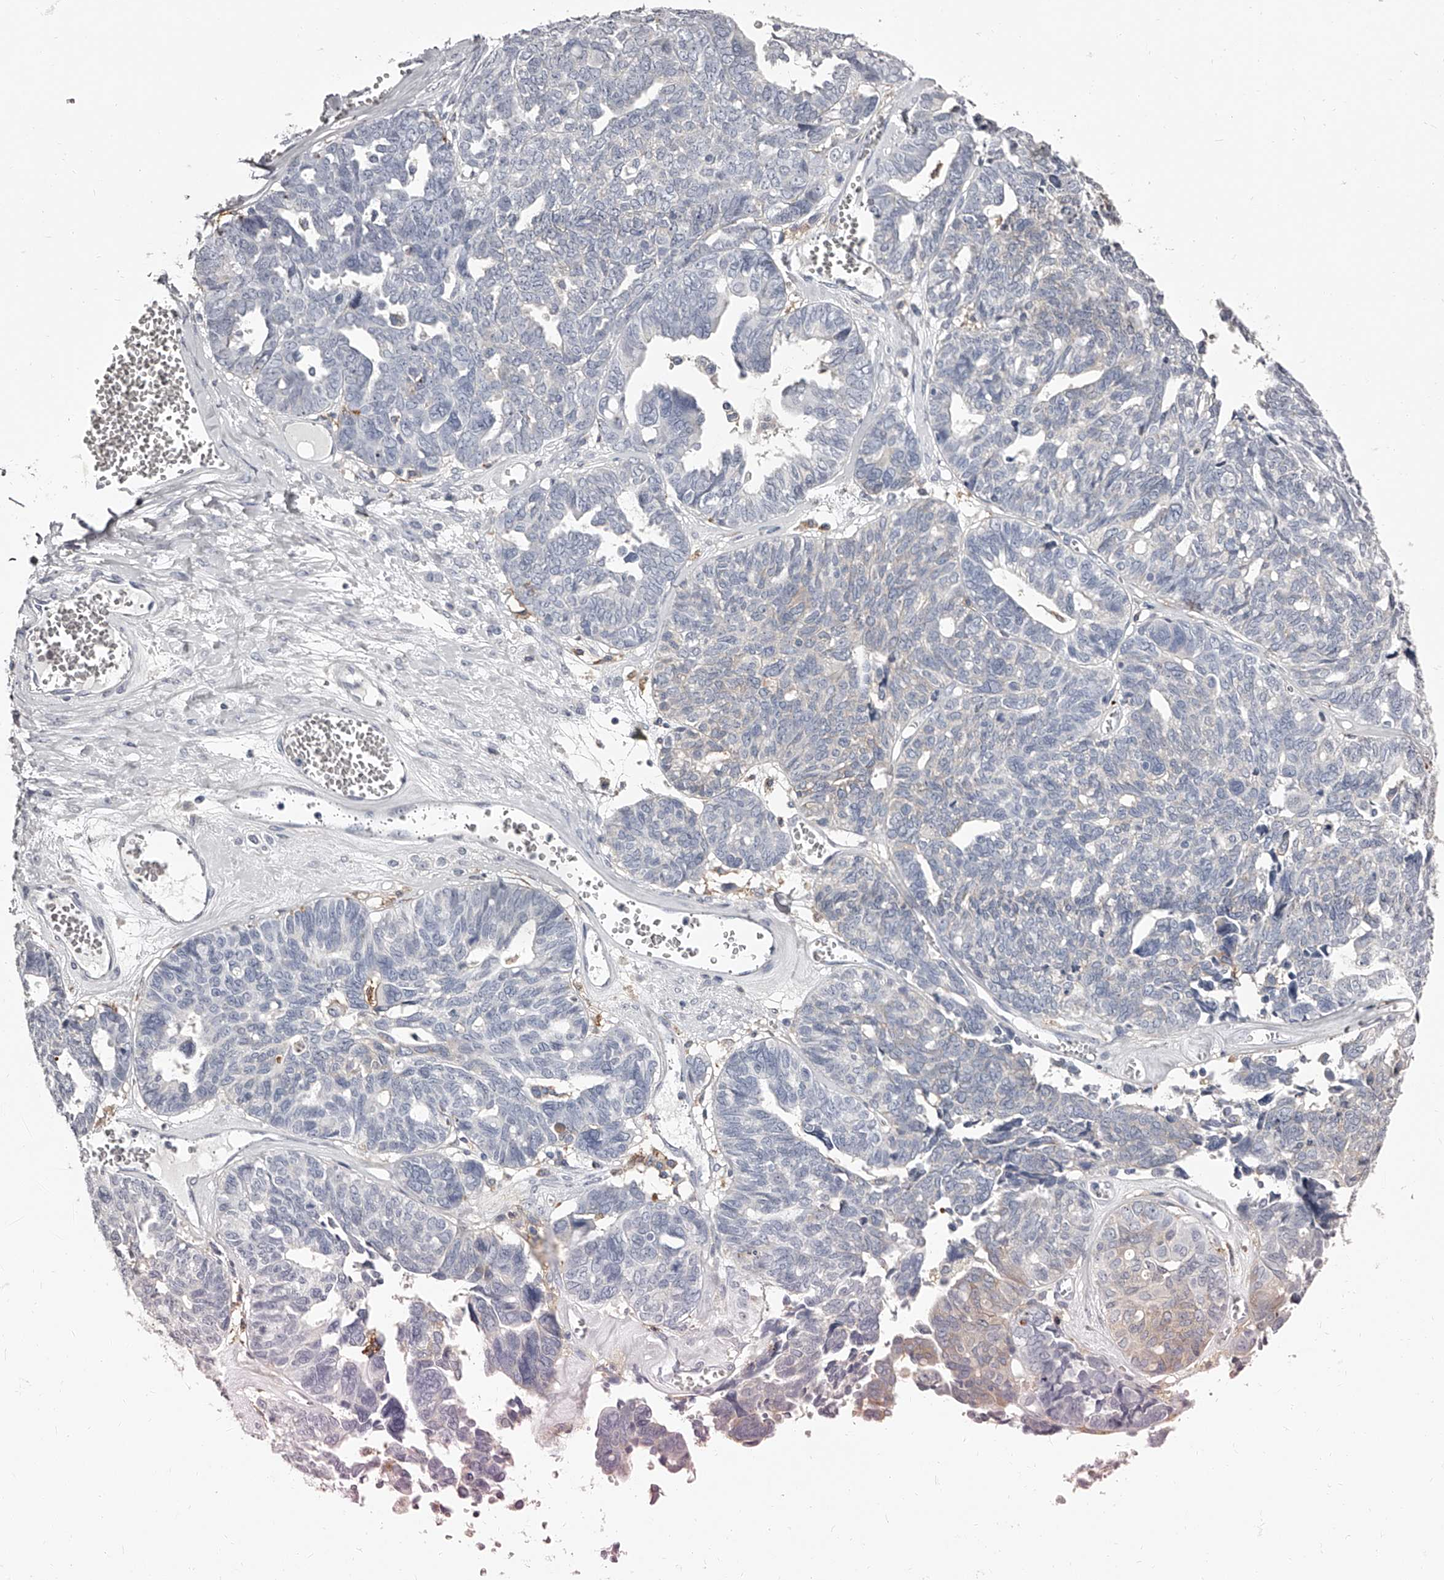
{"staining": {"intensity": "negative", "quantity": "none", "location": "none"}, "tissue": "ovarian cancer", "cell_type": "Tumor cells", "image_type": "cancer", "snomed": [{"axis": "morphology", "description": "Cystadenocarcinoma, serous, NOS"}, {"axis": "topography", "description": "Ovary"}], "caption": "Protein analysis of ovarian serous cystadenocarcinoma demonstrates no significant expression in tumor cells. (Stains: DAB immunohistochemistry (IHC) with hematoxylin counter stain, Microscopy: brightfield microscopy at high magnification).", "gene": "PACSIN1", "patient": {"sex": "female", "age": 79}}